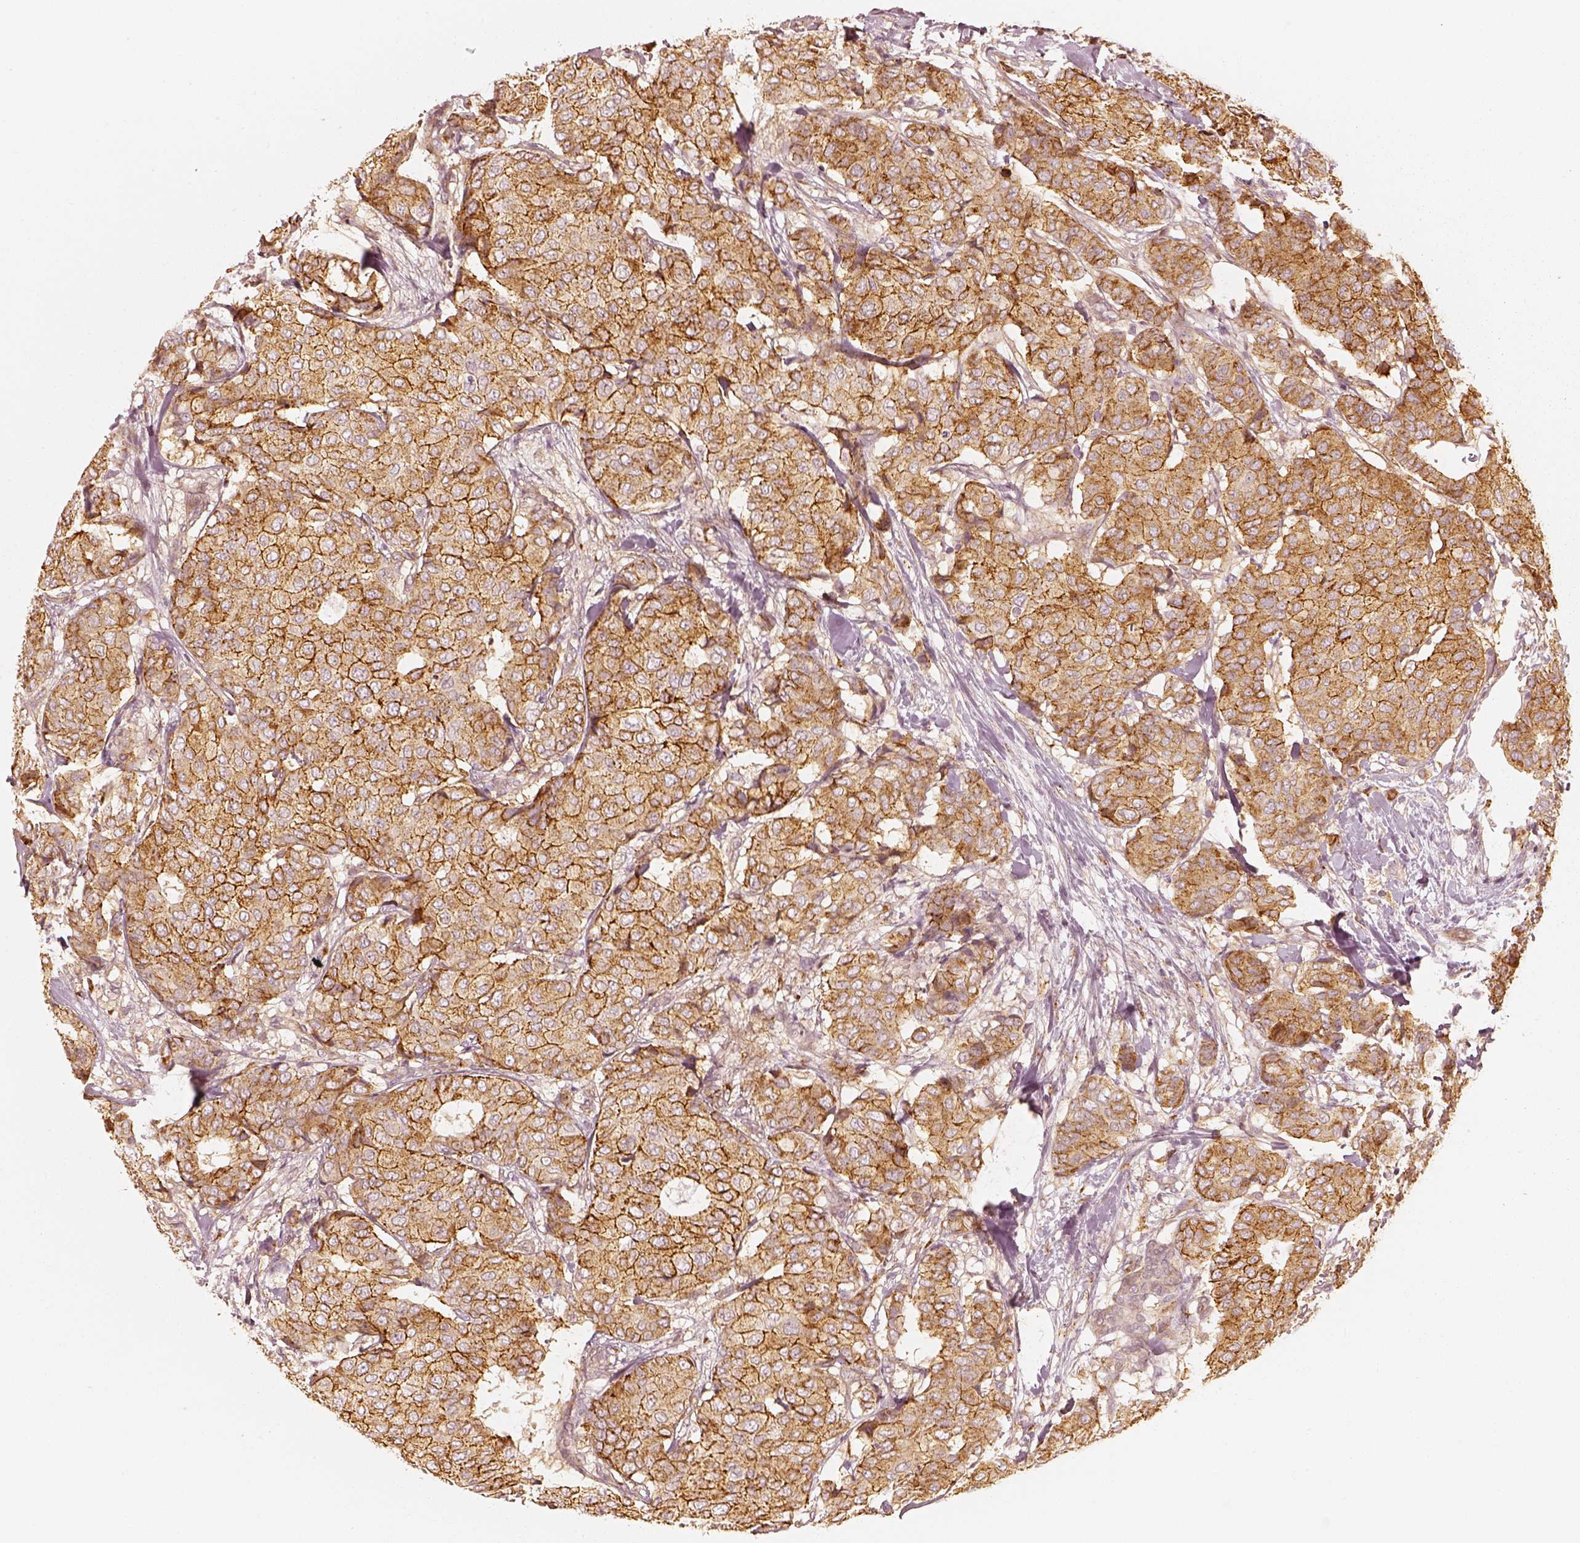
{"staining": {"intensity": "moderate", "quantity": ">75%", "location": "cytoplasmic/membranous"}, "tissue": "breast cancer", "cell_type": "Tumor cells", "image_type": "cancer", "snomed": [{"axis": "morphology", "description": "Duct carcinoma"}, {"axis": "topography", "description": "Breast"}], "caption": "Protein expression analysis of human invasive ductal carcinoma (breast) reveals moderate cytoplasmic/membranous expression in about >75% of tumor cells.", "gene": "GORASP2", "patient": {"sex": "female", "age": 75}}